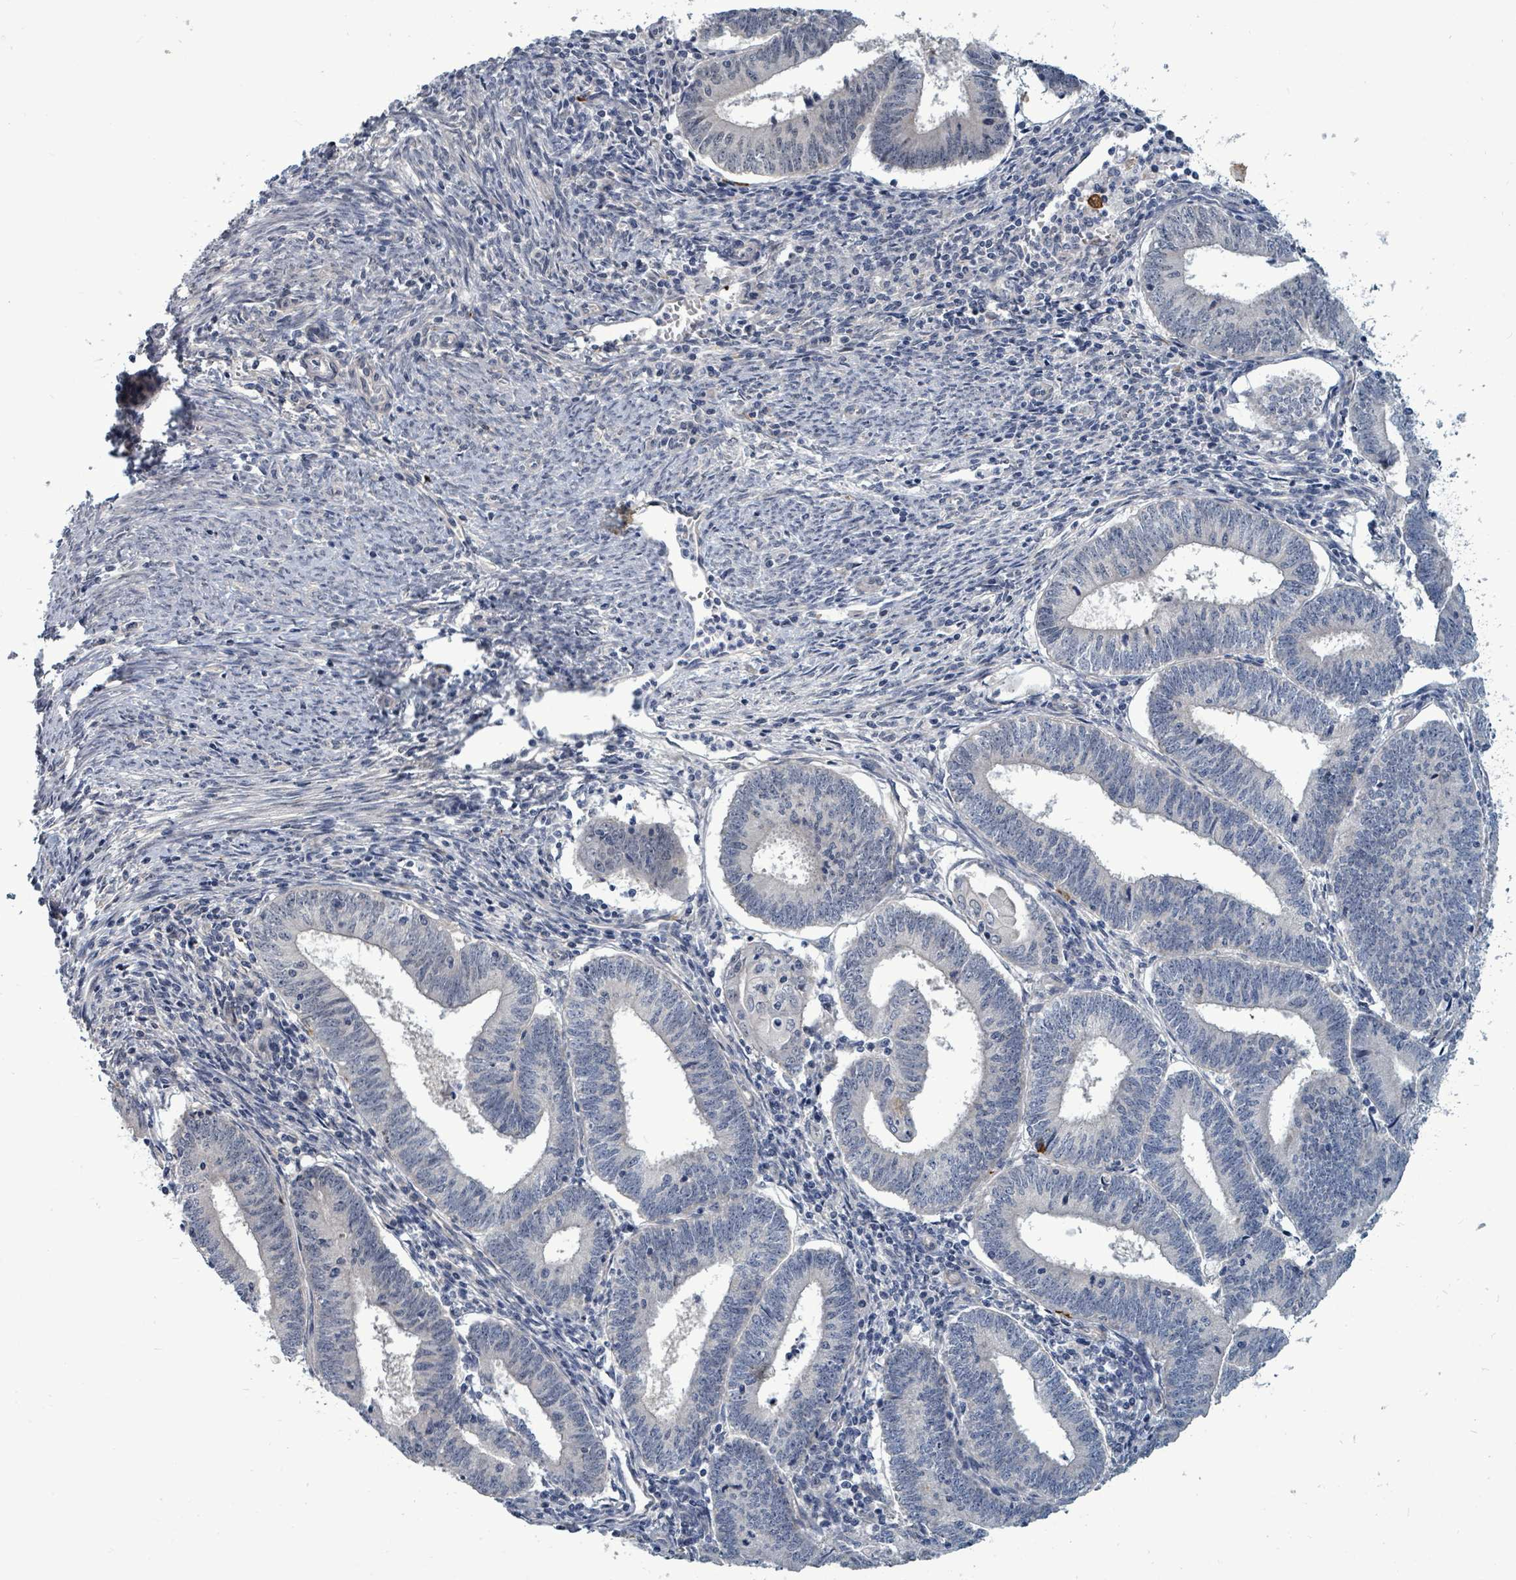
{"staining": {"intensity": "negative", "quantity": "none", "location": "none"}, "tissue": "endometrial cancer", "cell_type": "Tumor cells", "image_type": "cancer", "snomed": [{"axis": "morphology", "description": "Adenocarcinoma, NOS"}, {"axis": "topography", "description": "Endometrium"}], "caption": "Immunohistochemical staining of adenocarcinoma (endometrial) exhibits no significant staining in tumor cells.", "gene": "TRDMT1", "patient": {"sex": "female", "age": 60}}